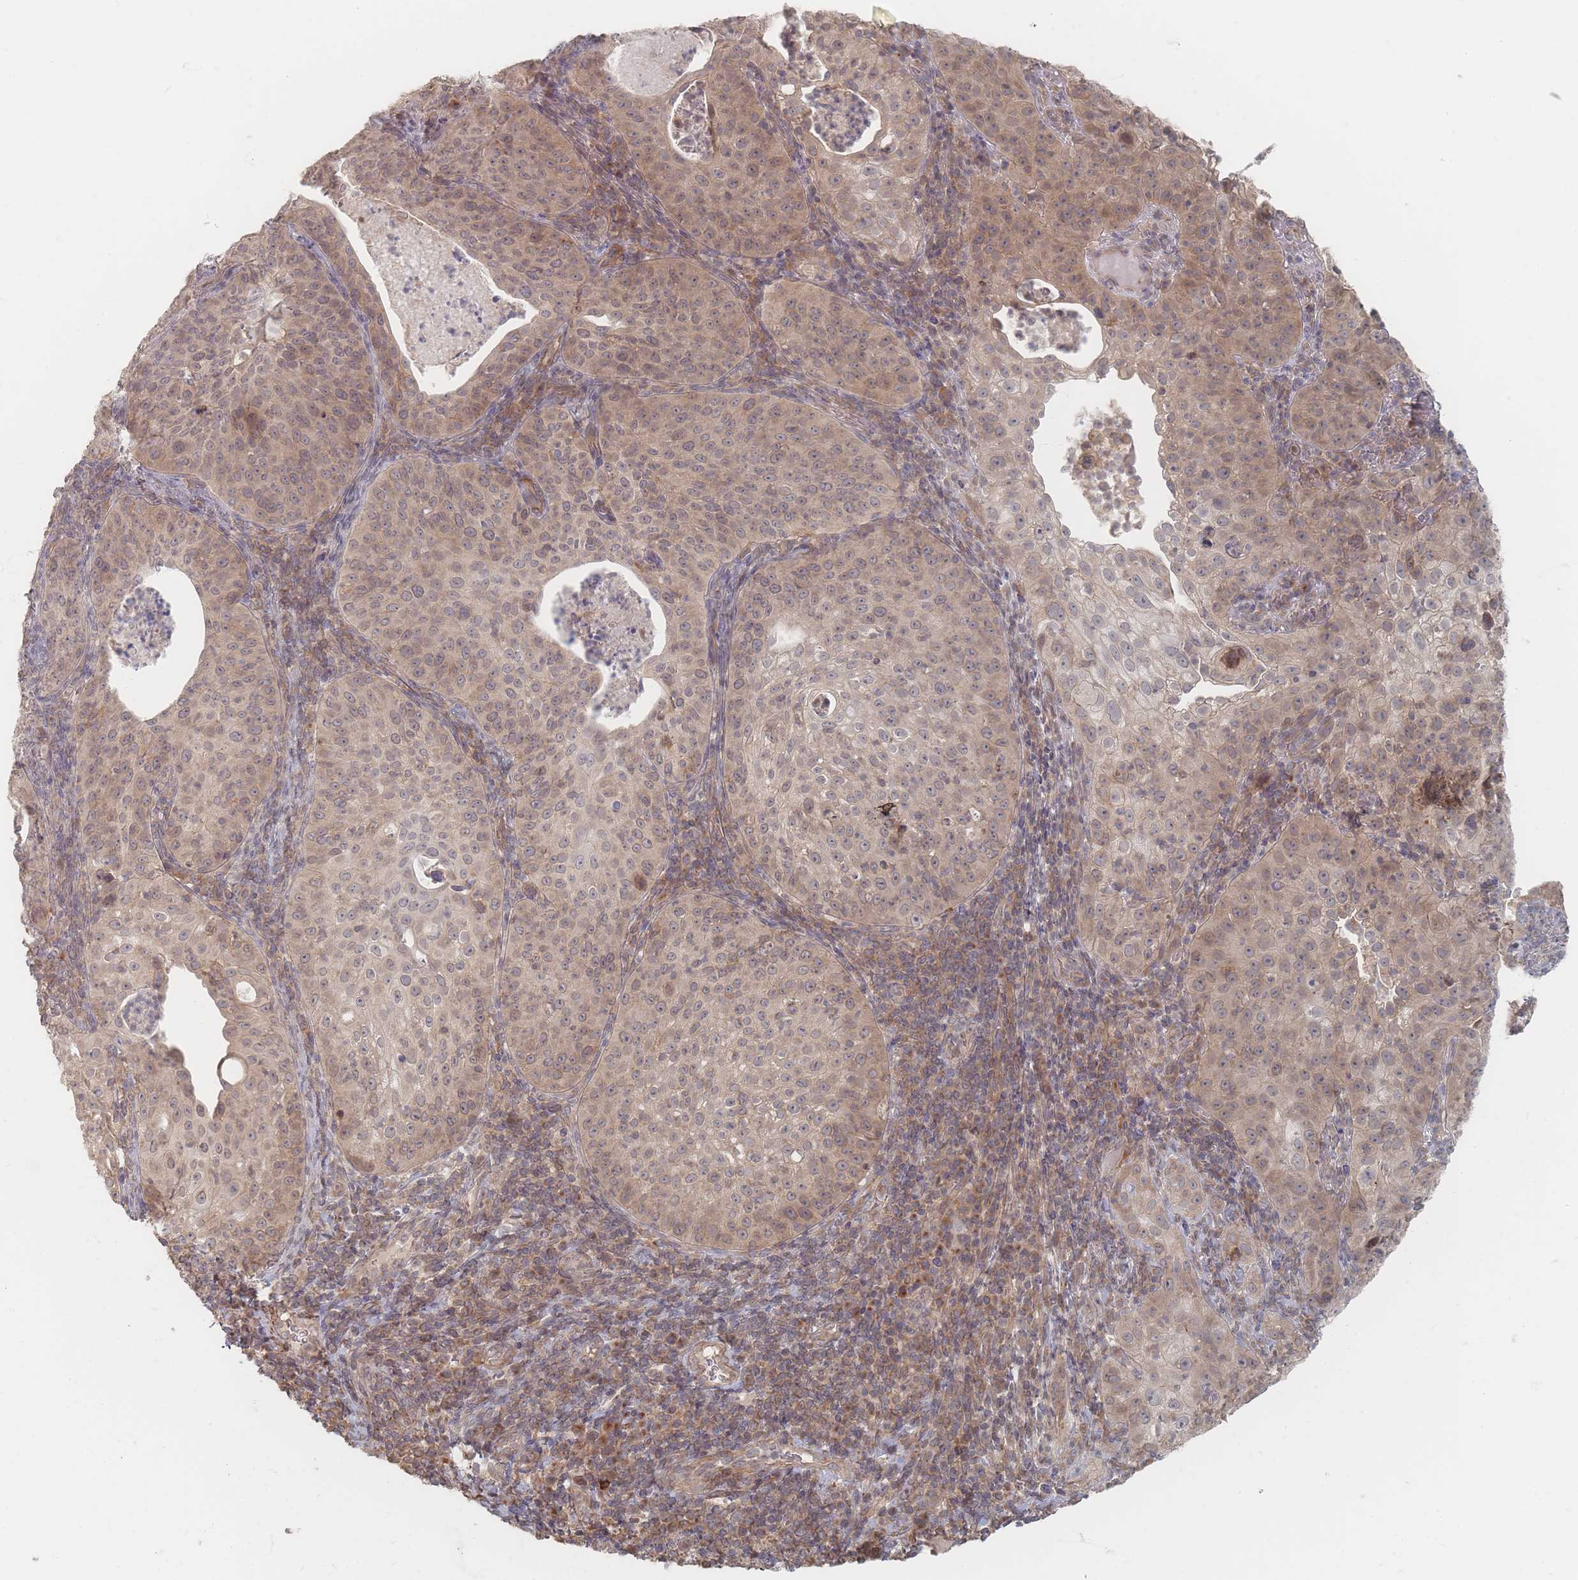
{"staining": {"intensity": "moderate", "quantity": "25%-75%", "location": "cytoplasmic/membranous"}, "tissue": "cervical cancer", "cell_type": "Tumor cells", "image_type": "cancer", "snomed": [{"axis": "morphology", "description": "Squamous cell carcinoma, NOS"}, {"axis": "topography", "description": "Cervix"}], "caption": "Protein staining exhibits moderate cytoplasmic/membranous staining in about 25%-75% of tumor cells in cervical cancer.", "gene": "GLE1", "patient": {"sex": "female", "age": 52}}